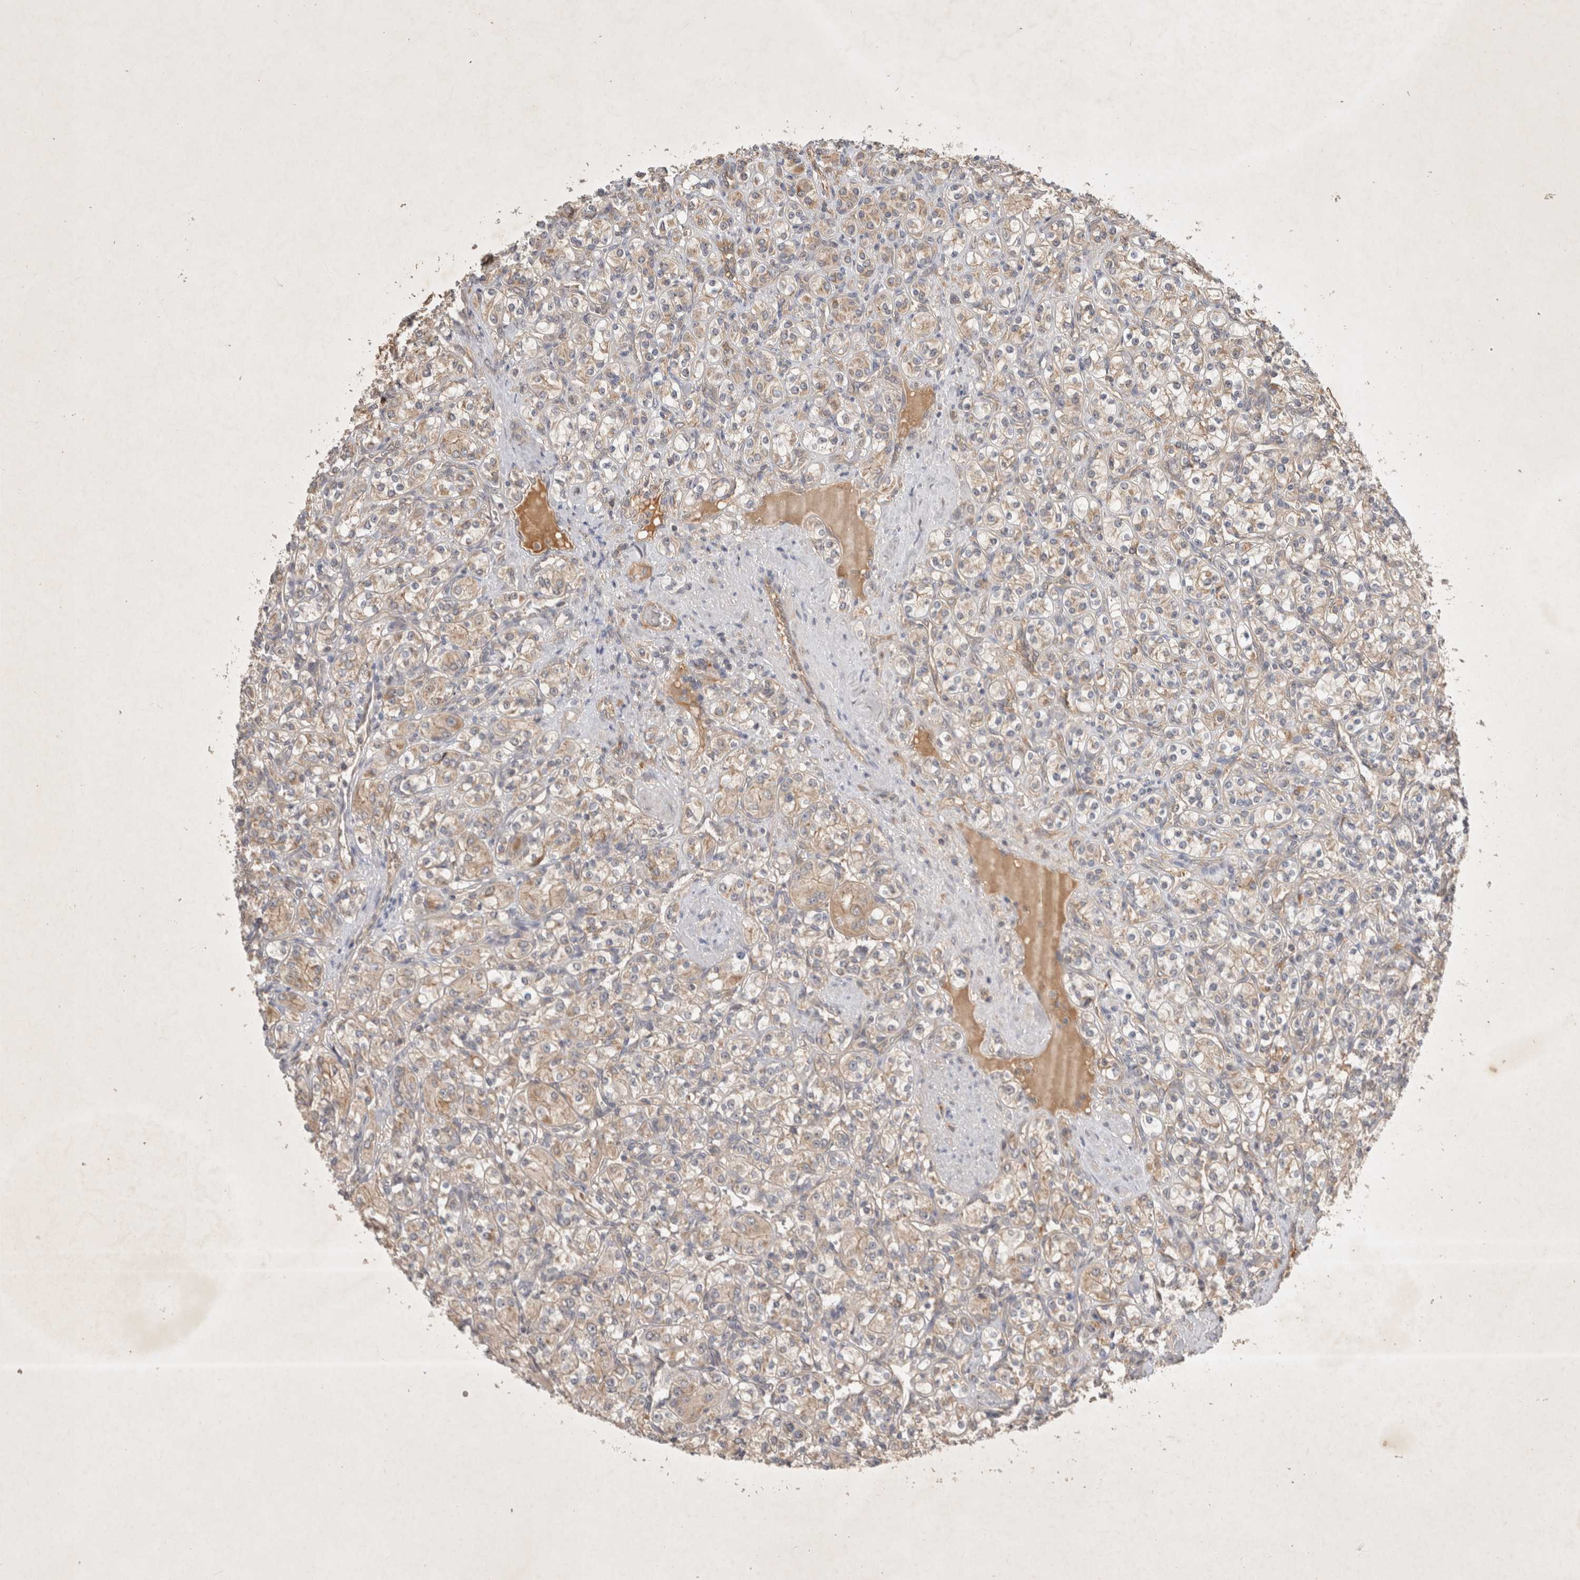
{"staining": {"intensity": "weak", "quantity": ">75%", "location": "cytoplasmic/membranous"}, "tissue": "renal cancer", "cell_type": "Tumor cells", "image_type": "cancer", "snomed": [{"axis": "morphology", "description": "Adenocarcinoma, NOS"}, {"axis": "topography", "description": "Kidney"}], "caption": "A low amount of weak cytoplasmic/membranous staining is identified in about >75% of tumor cells in renal cancer tissue.", "gene": "YES1", "patient": {"sex": "male", "age": 77}}